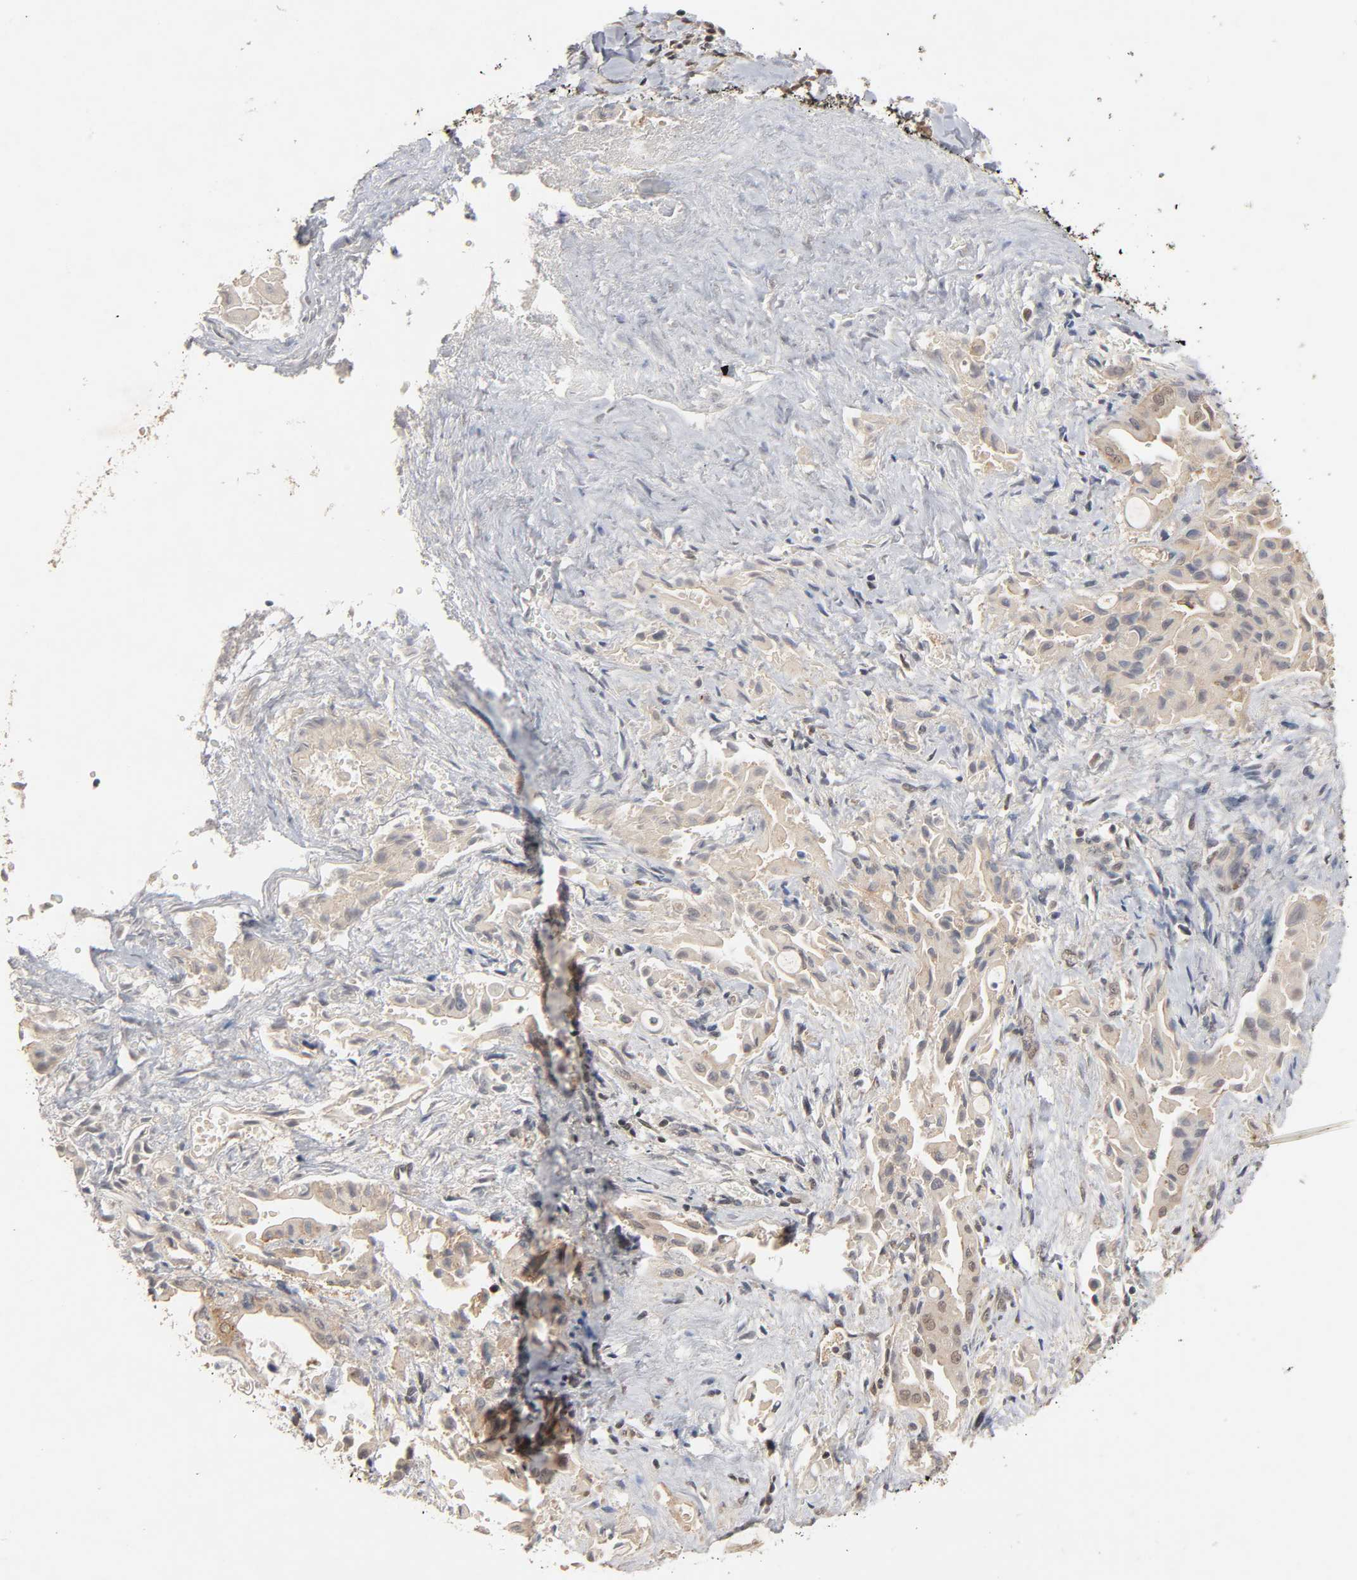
{"staining": {"intensity": "weak", "quantity": "<25%", "location": "cytoplasmic/membranous"}, "tissue": "liver cancer", "cell_type": "Tumor cells", "image_type": "cancer", "snomed": [{"axis": "morphology", "description": "Cholangiocarcinoma"}, {"axis": "topography", "description": "Liver"}], "caption": "Protein analysis of cholangiocarcinoma (liver) exhibits no significant expression in tumor cells. (DAB (3,3'-diaminobenzidine) IHC with hematoxylin counter stain).", "gene": "HTR1E", "patient": {"sex": "male", "age": 58}}